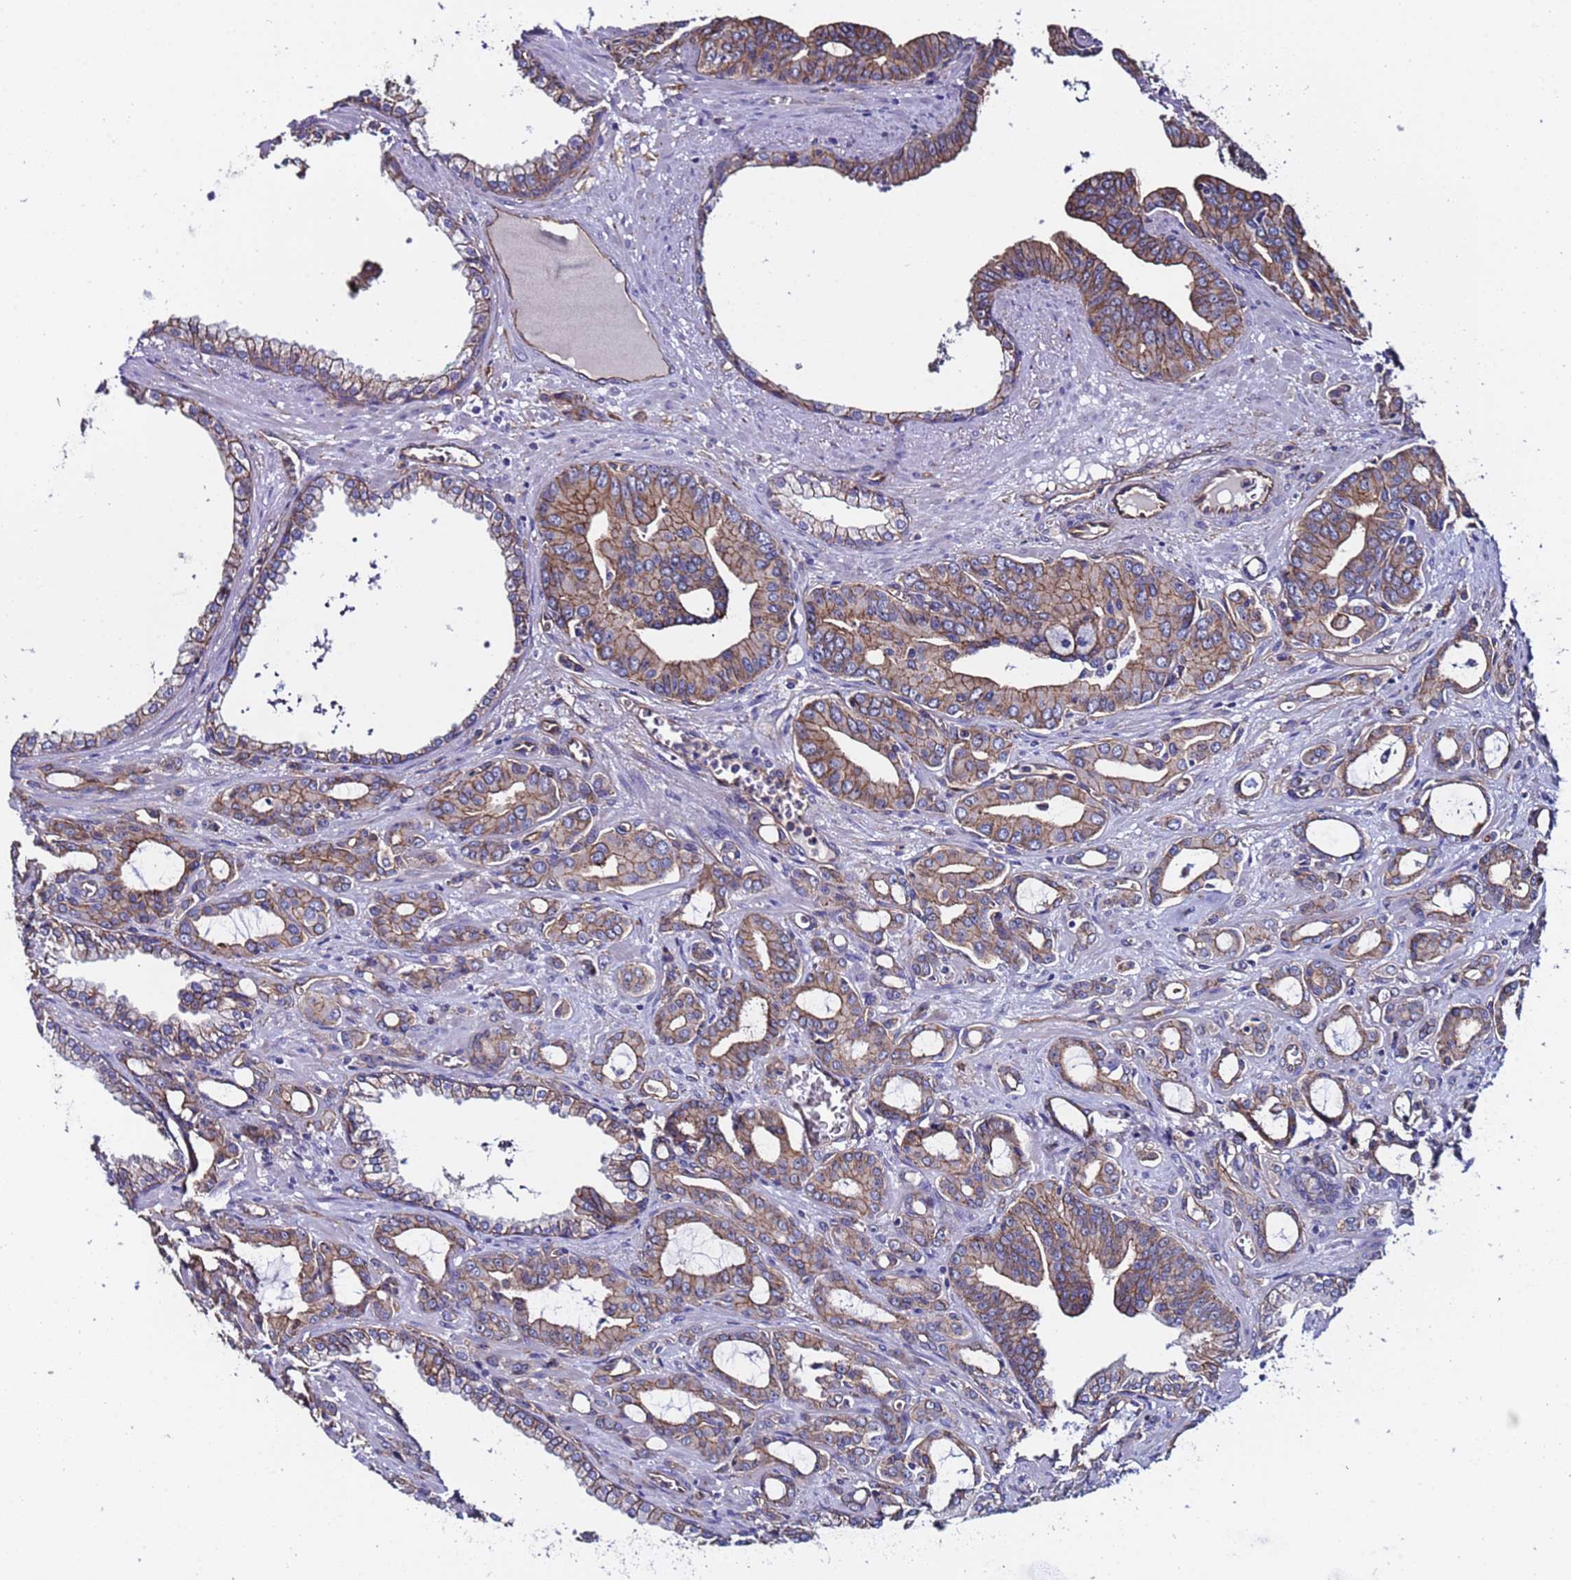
{"staining": {"intensity": "moderate", "quantity": ">75%", "location": "cytoplasmic/membranous"}, "tissue": "prostate cancer", "cell_type": "Tumor cells", "image_type": "cancer", "snomed": [{"axis": "morphology", "description": "Adenocarcinoma, High grade"}, {"axis": "topography", "description": "Prostate"}], "caption": "Immunohistochemical staining of human adenocarcinoma (high-grade) (prostate) shows medium levels of moderate cytoplasmic/membranous protein positivity in approximately >75% of tumor cells.", "gene": "ZNF248", "patient": {"sex": "male", "age": 72}}